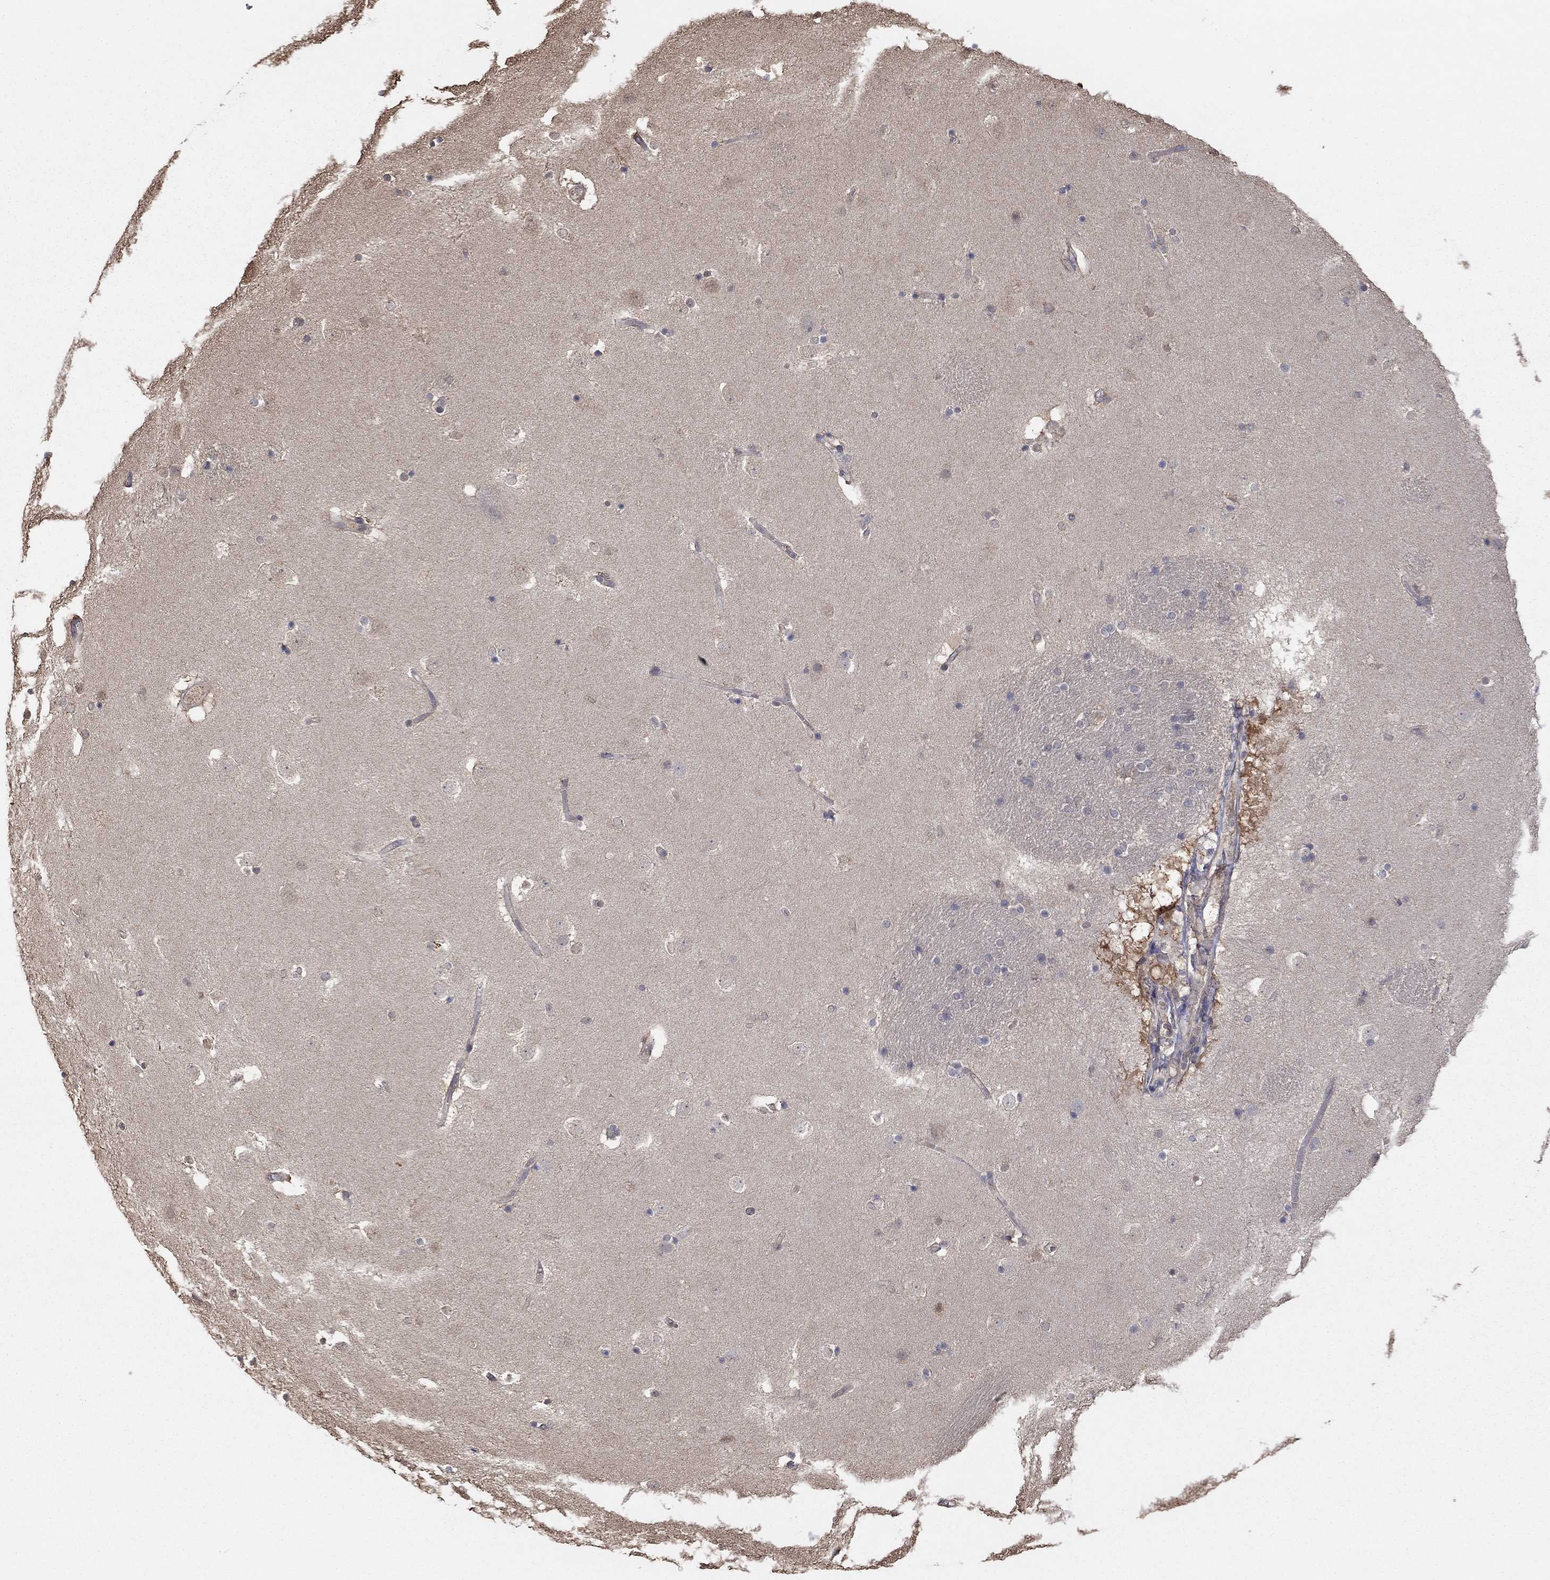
{"staining": {"intensity": "weak", "quantity": "<25%", "location": "cytoplasmic/membranous"}, "tissue": "caudate", "cell_type": "Glial cells", "image_type": "normal", "snomed": [{"axis": "morphology", "description": "Normal tissue, NOS"}, {"axis": "topography", "description": "Lateral ventricle wall"}], "caption": "Glial cells show no significant positivity in benign caudate. The staining is performed using DAB (3,3'-diaminobenzidine) brown chromogen with nuclei counter-stained in using hematoxylin.", "gene": "RNF114", "patient": {"sex": "male", "age": 51}}